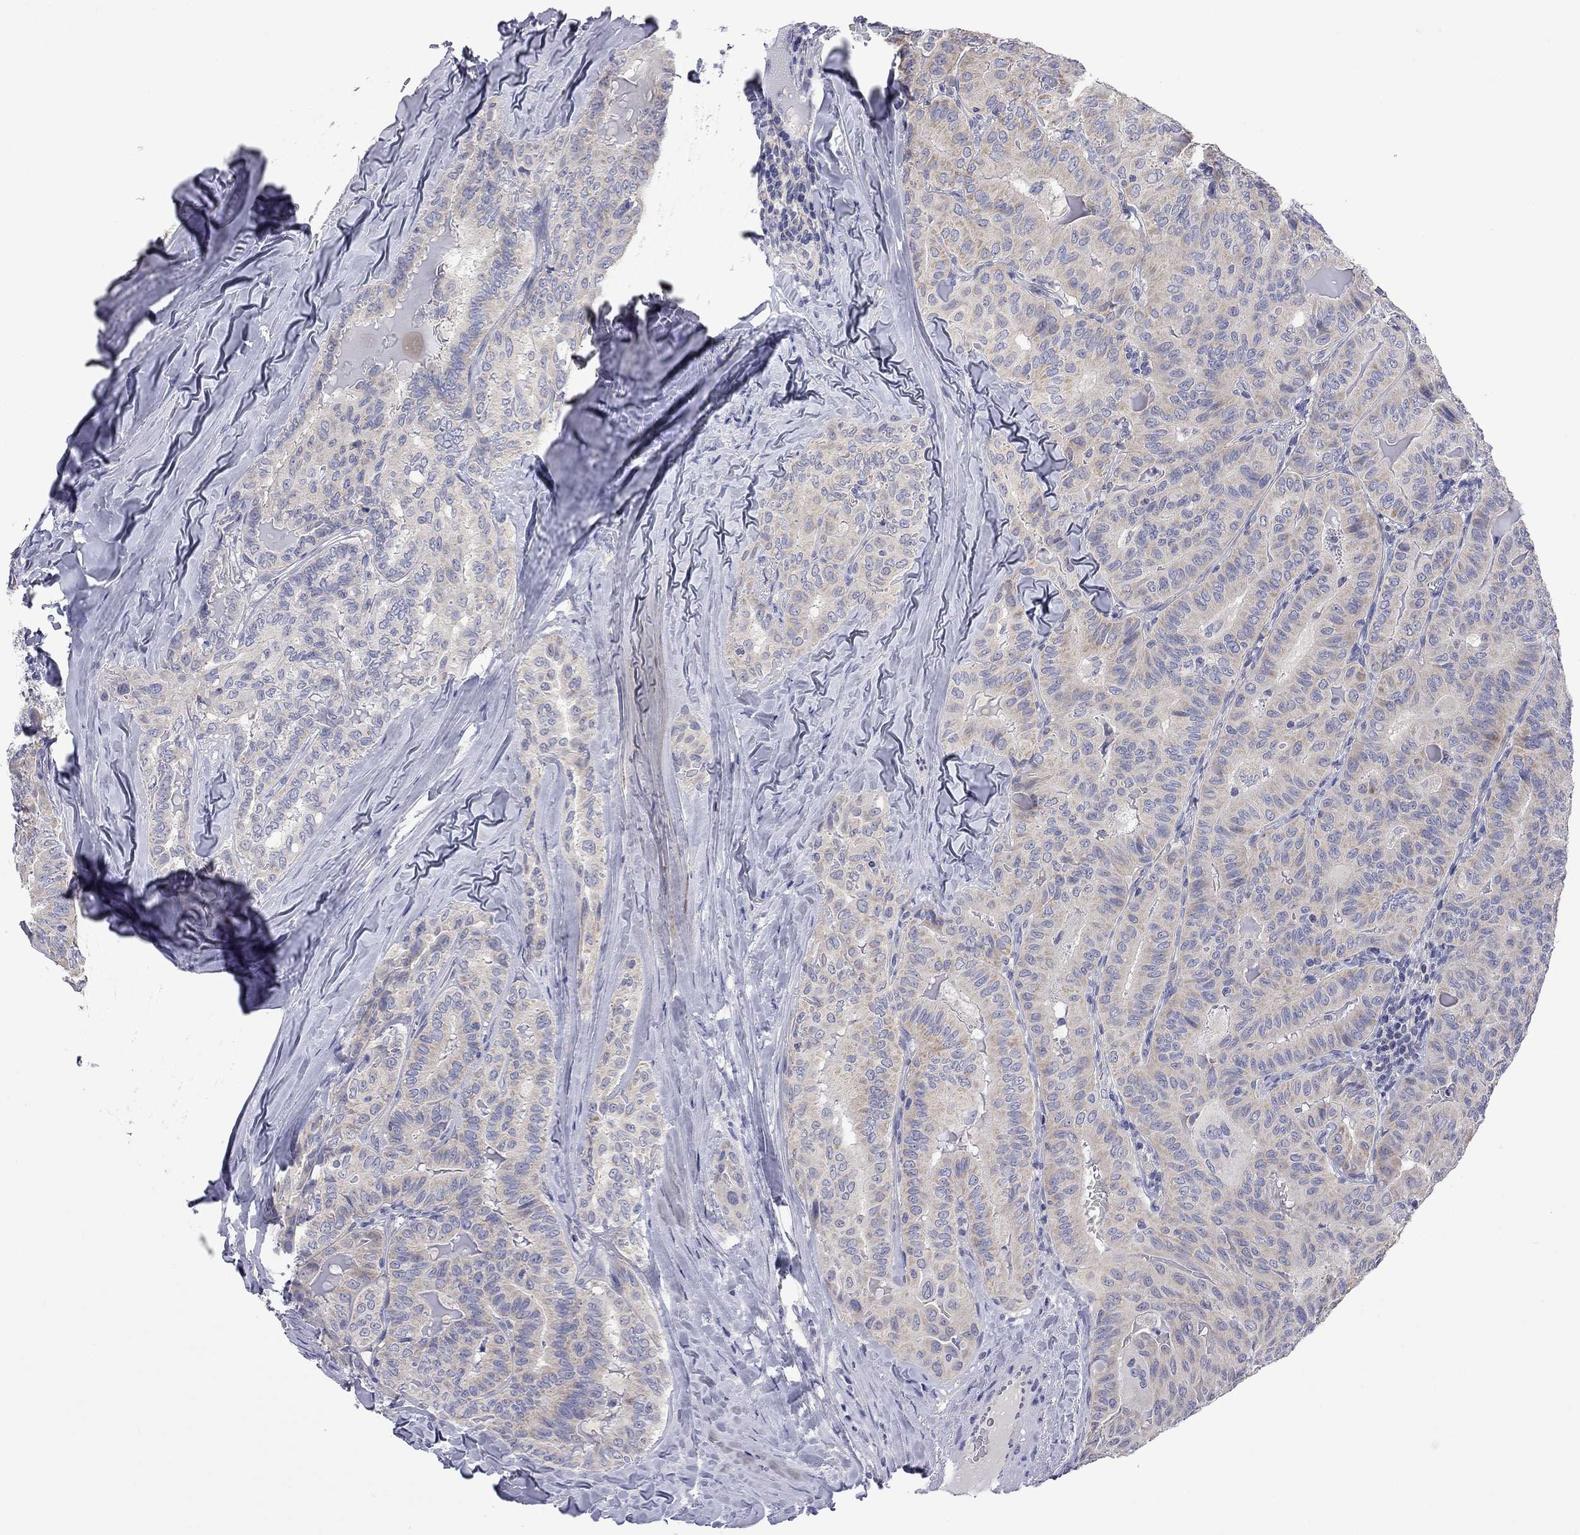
{"staining": {"intensity": "weak", "quantity": ">75%", "location": "cytoplasmic/membranous"}, "tissue": "thyroid cancer", "cell_type": "Tumor cells", "image_type": "cancer", "snomed": [{"axis": "morphology", "description": "Papillary adenocarcinoma, NOS"}, {"axis": "topography", "description": "Thyroid gland"}], "caption": "A high-resolution micrograph shows immunohistochemistry staining of thyroid papillary adenocarcinoma, which reveals weak cytoplasmic/membranous positivity in approximately >75% of tumor cells.", "gene": "ABCB4", "patient": {"sex": "female", "age": 68}}